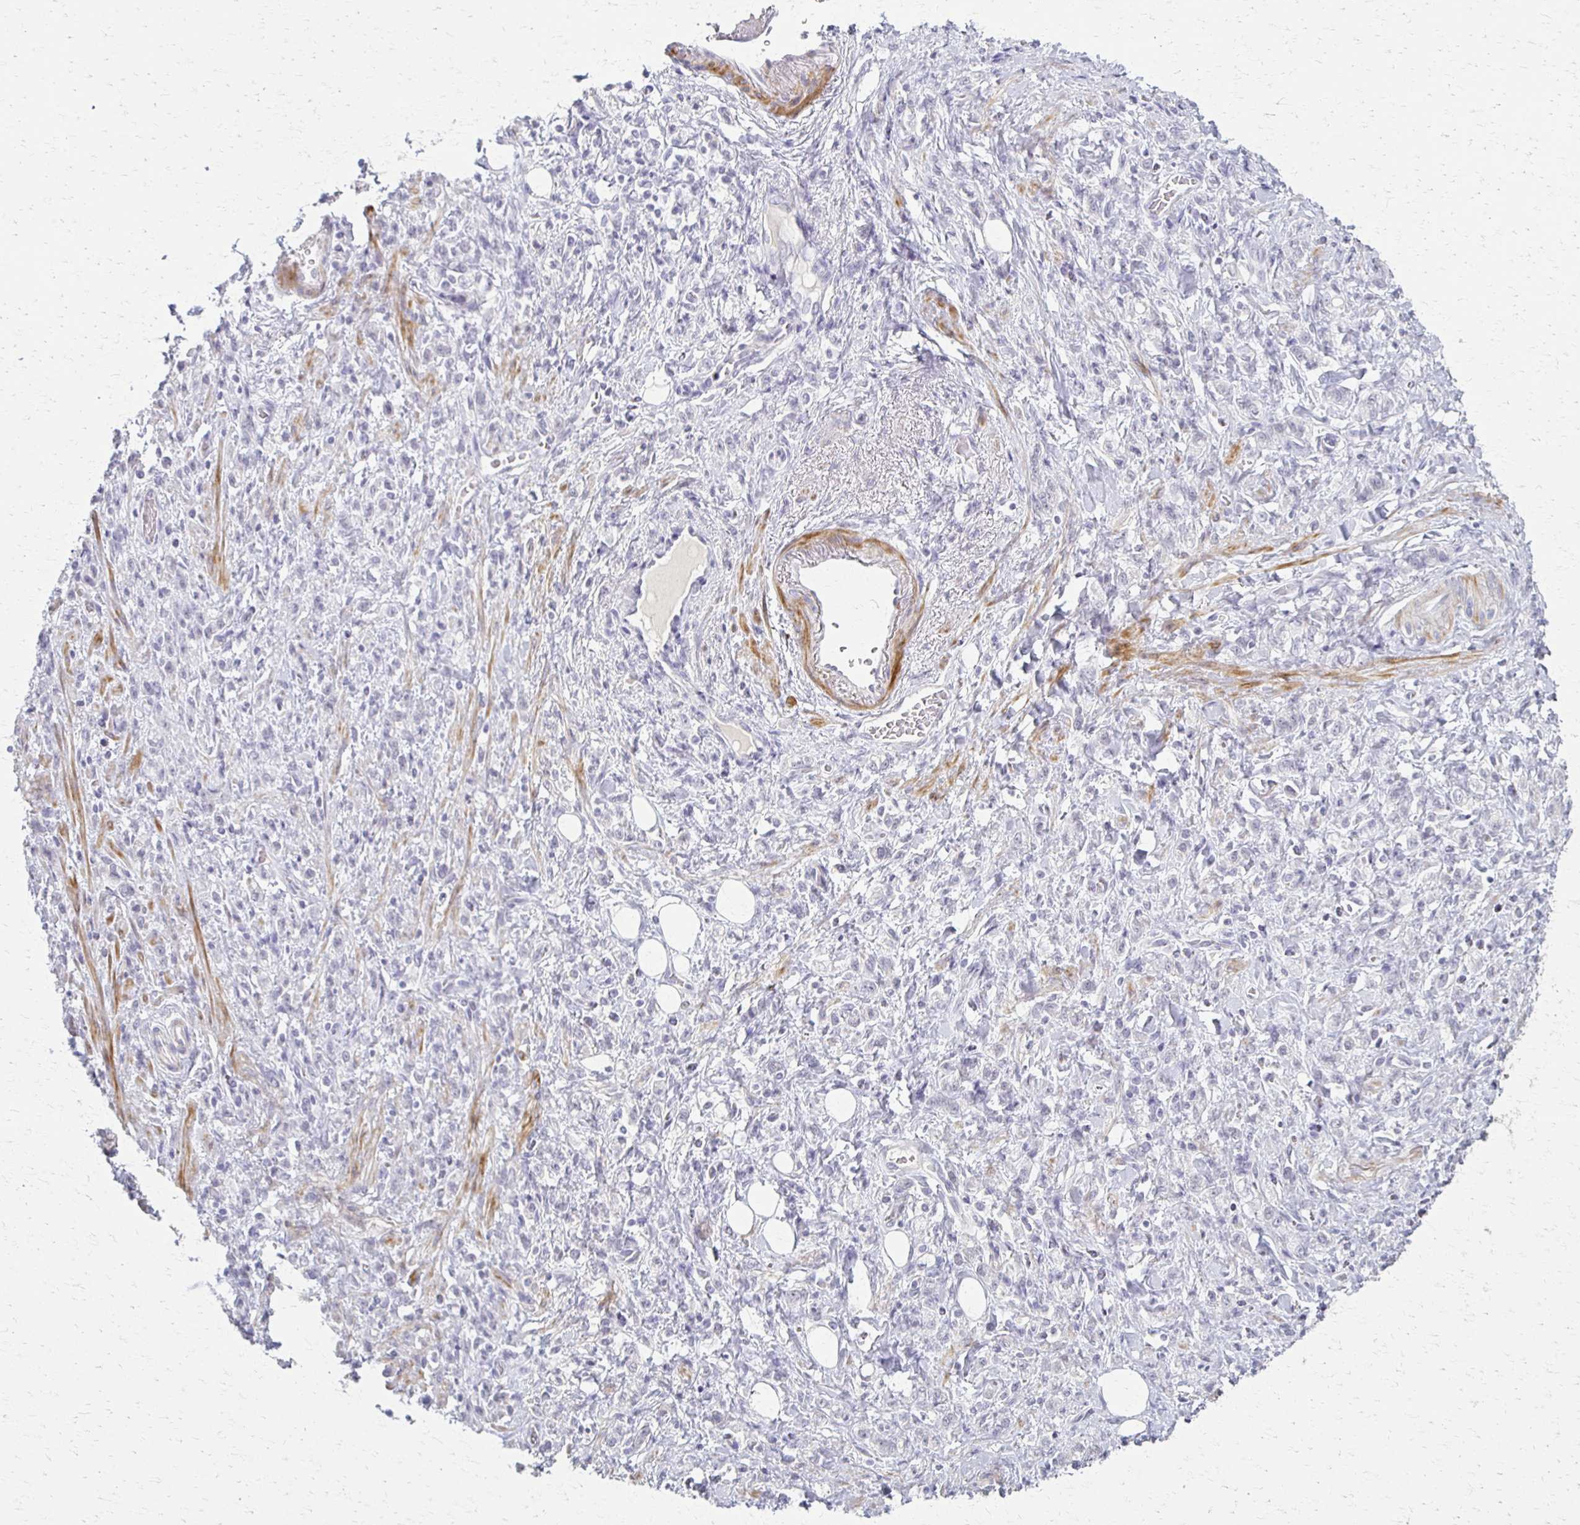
{"staining": {"intensity": "negative", "quantity": "none", "location": "none"}, "tissue": "stomach cancer", "cell_type": "Tumor cells", "image_type": "cancer", "snomed": [{"axis": "morphology", "description": "Adenocarcinoma, NOS"}, {"axis": "topography", "description": "Stomach"}], "caption": "The photomicrograph demonstrates no significant staining in tumor cells of stomach cancer (adenocarcinoma). (Brightfield microscopy of DAB (3,3'-diaminobenzidine) IHC at high magnification).", "gene": "FOXO4", "patient": {"sex": "male", "age": 77}}